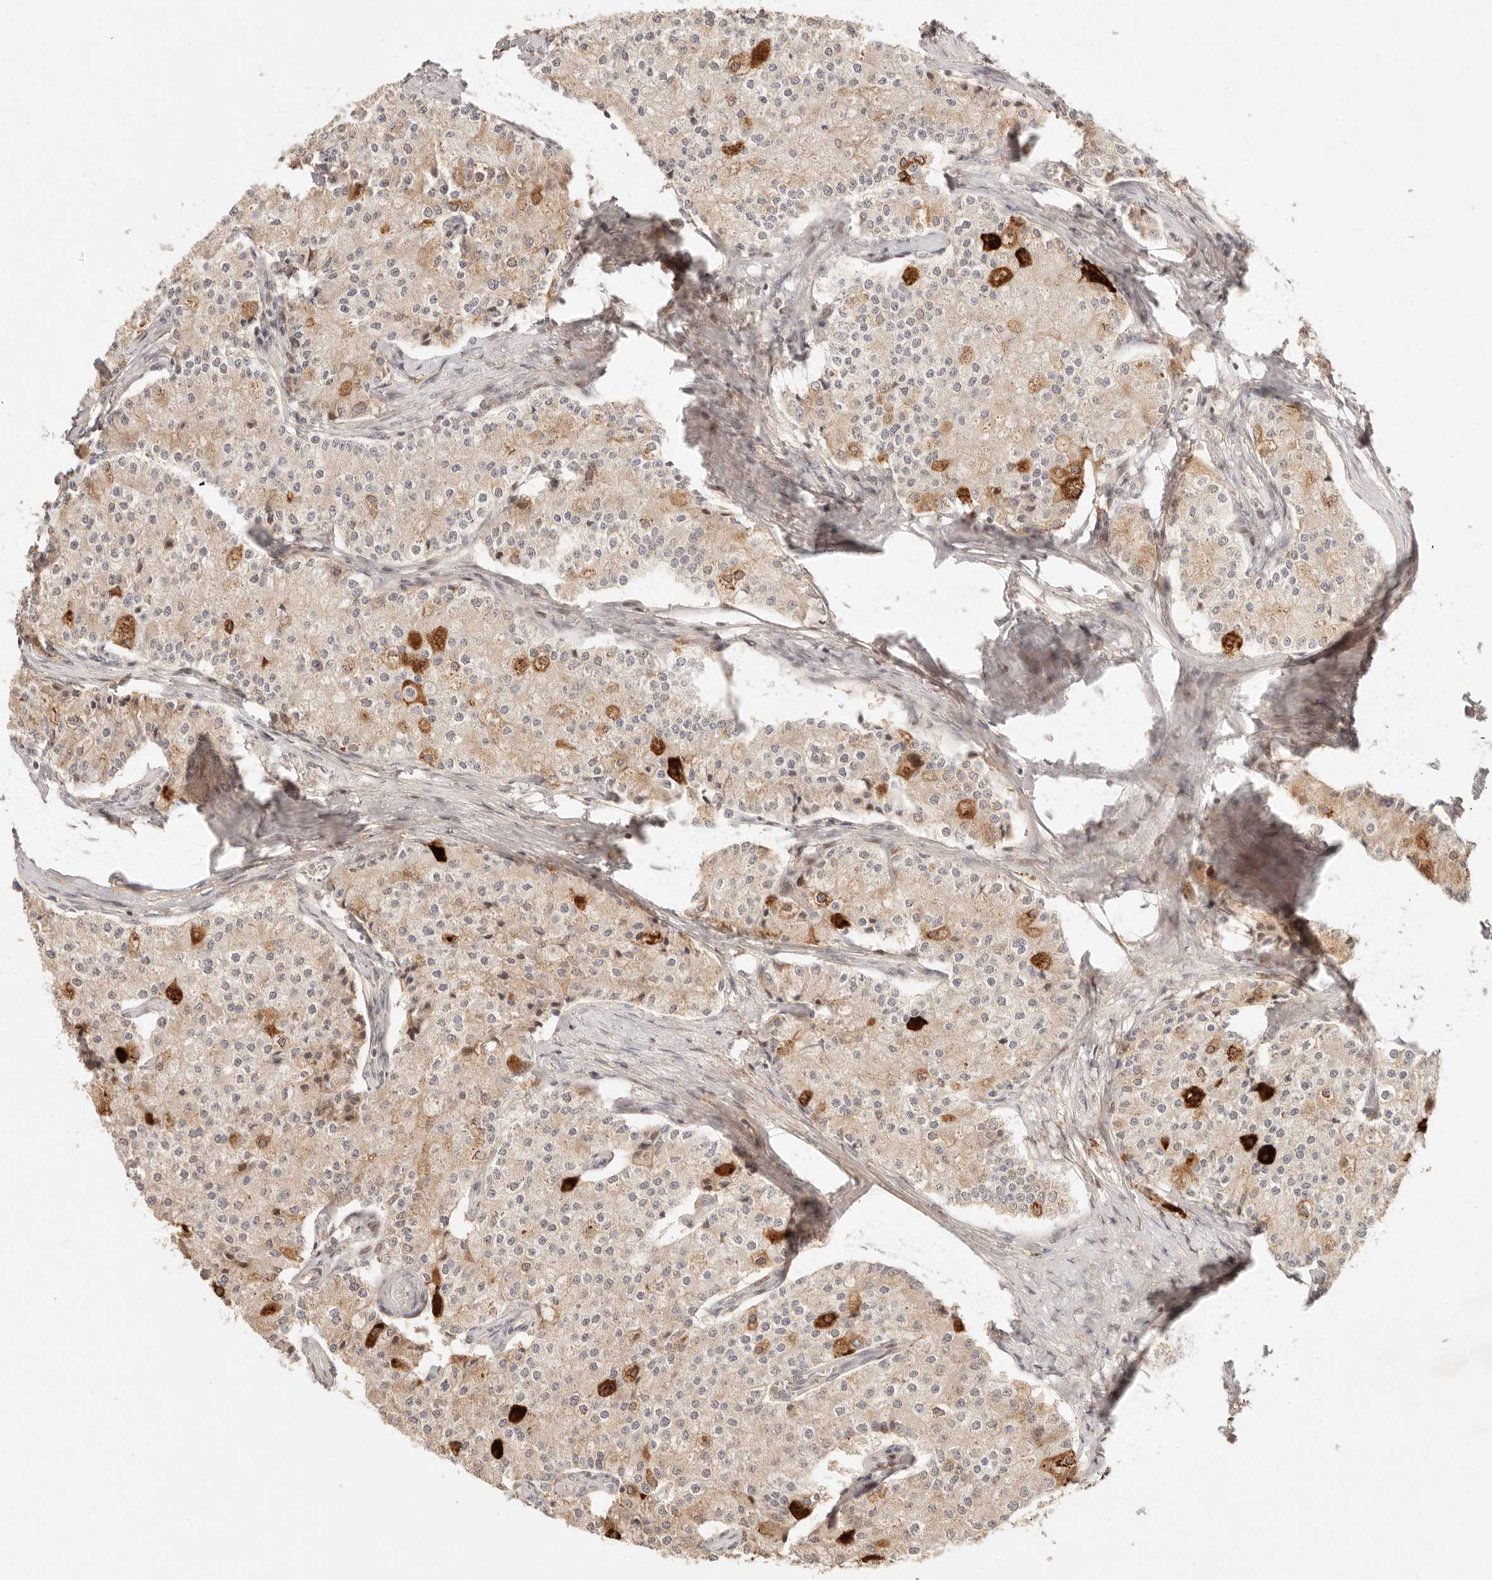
{"staining": {"intensity": "weak", "quantity": "25%-75%", "location": "cytoplasmic/membranous"}, "tissue": "carcinoid", "cell_type": "Tumor cells", "image_type": "cancer", "snomed": [{"axis": "morphology", "description": "Carcinoid, malignant, NOS"}, {"axis": "topography", "description": "Colon"}], "caption": "Immunohistochemical staining of human carcinoid (malignant) shows low levels of weak cytoplasmic/membranous protein staining in approximately 25%-75% of tumor cells.", "gene": "PHLDA3", "patient": {"sex": "female", "age": 52}}